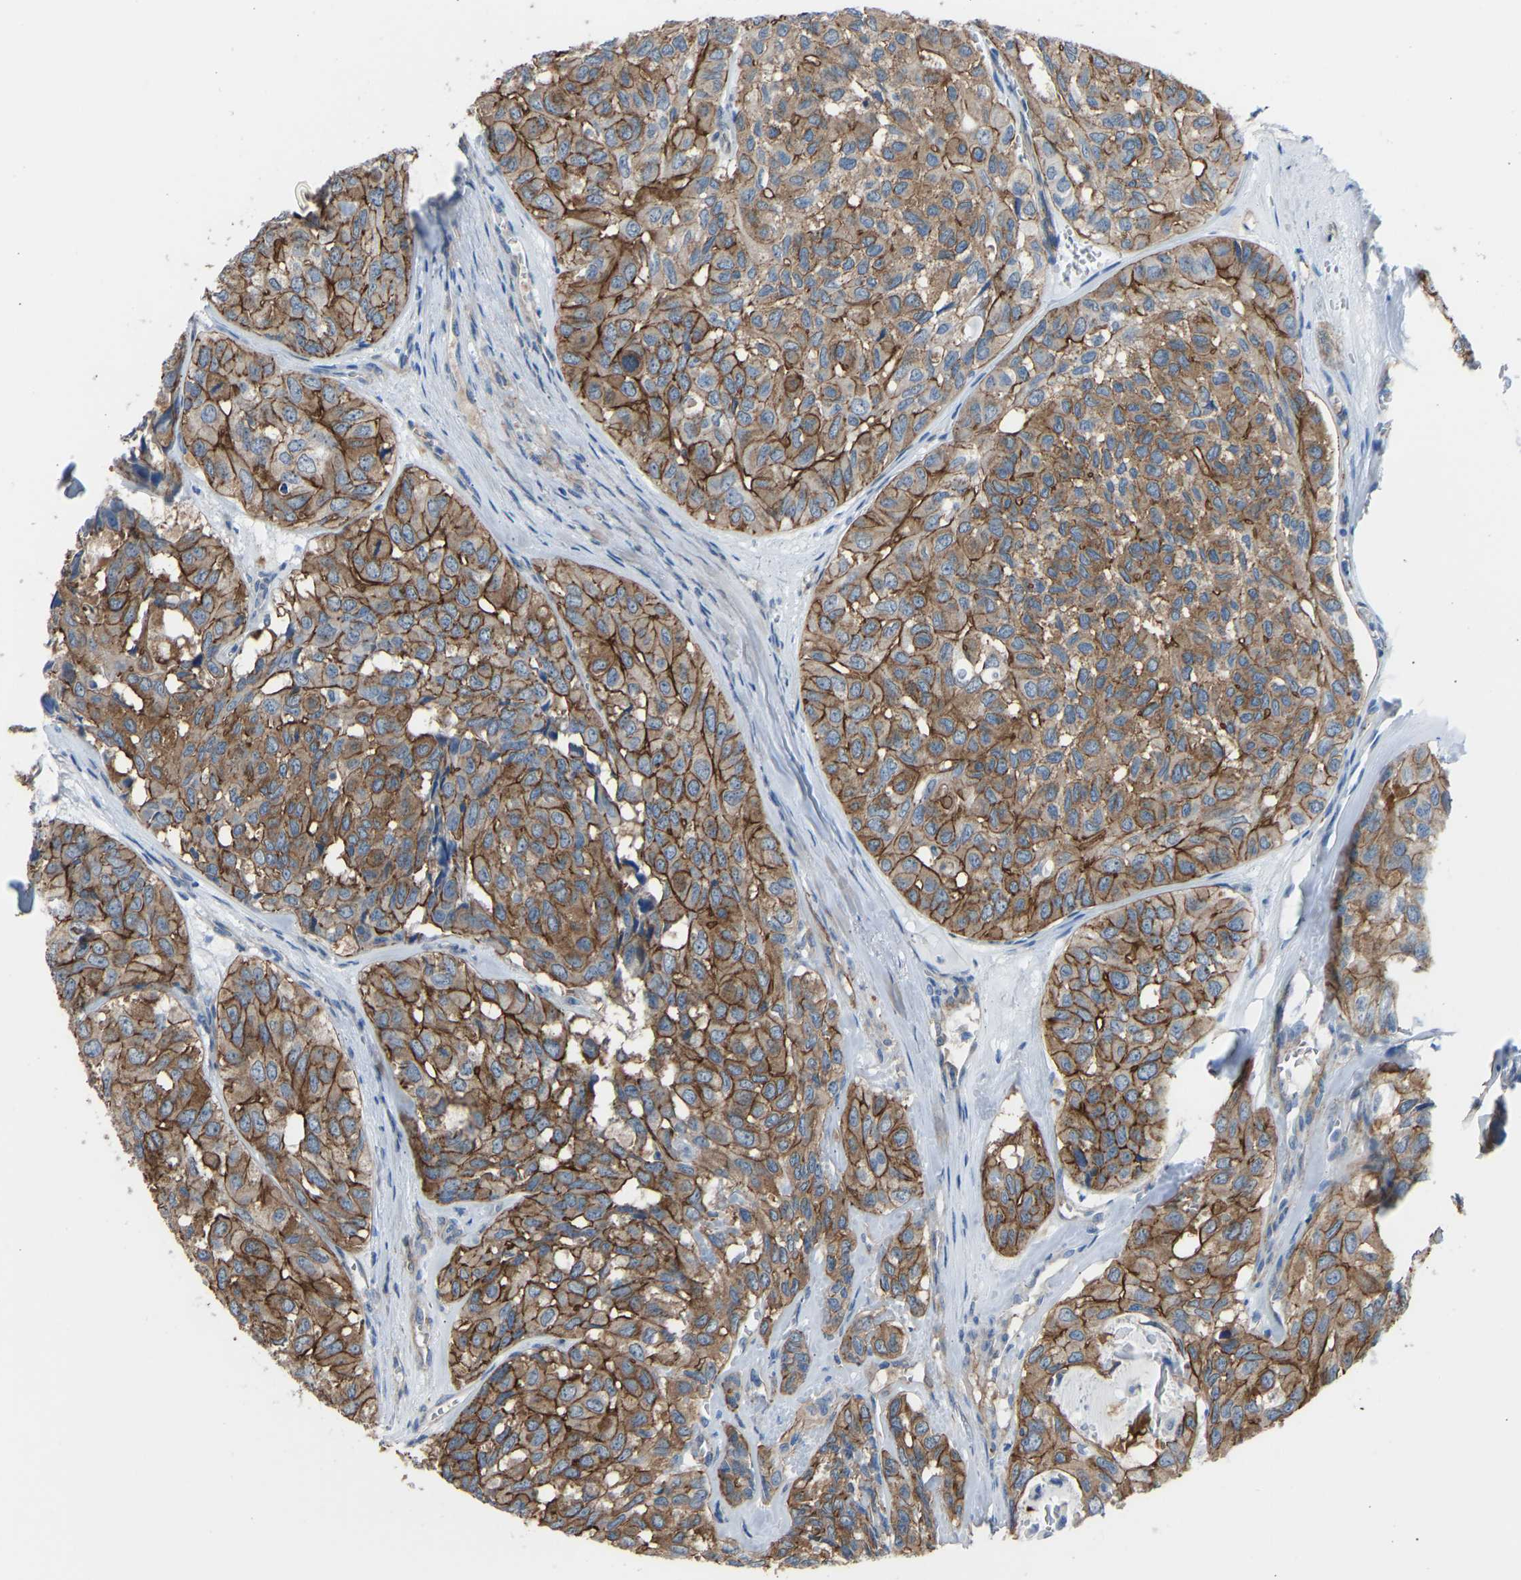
{"staining": {"intensity": "strong", "quantity": ">75%", "location": "cytoplasmic/membranous"}, "tissue": "head and neck cancer", "cell_type": "Tumor cells", "image_type": "cancer", "snomed": [{"axis": "morphology", "description": "Adenocarcinoma, NOS"}, {"axis": "topography", "description": "Salivary gland, NOS"}, {"axis": "topography", "description": "Head-Neck"}], "caption": "Human head and neck cancer (adenocarcinoma) stained for a protein (brown) displays strong cytoplasmic/membranous positive expression in about >75% of tumor cells.", "gene": "MYH10", "patient": {"sex": "female", "age": 76}}